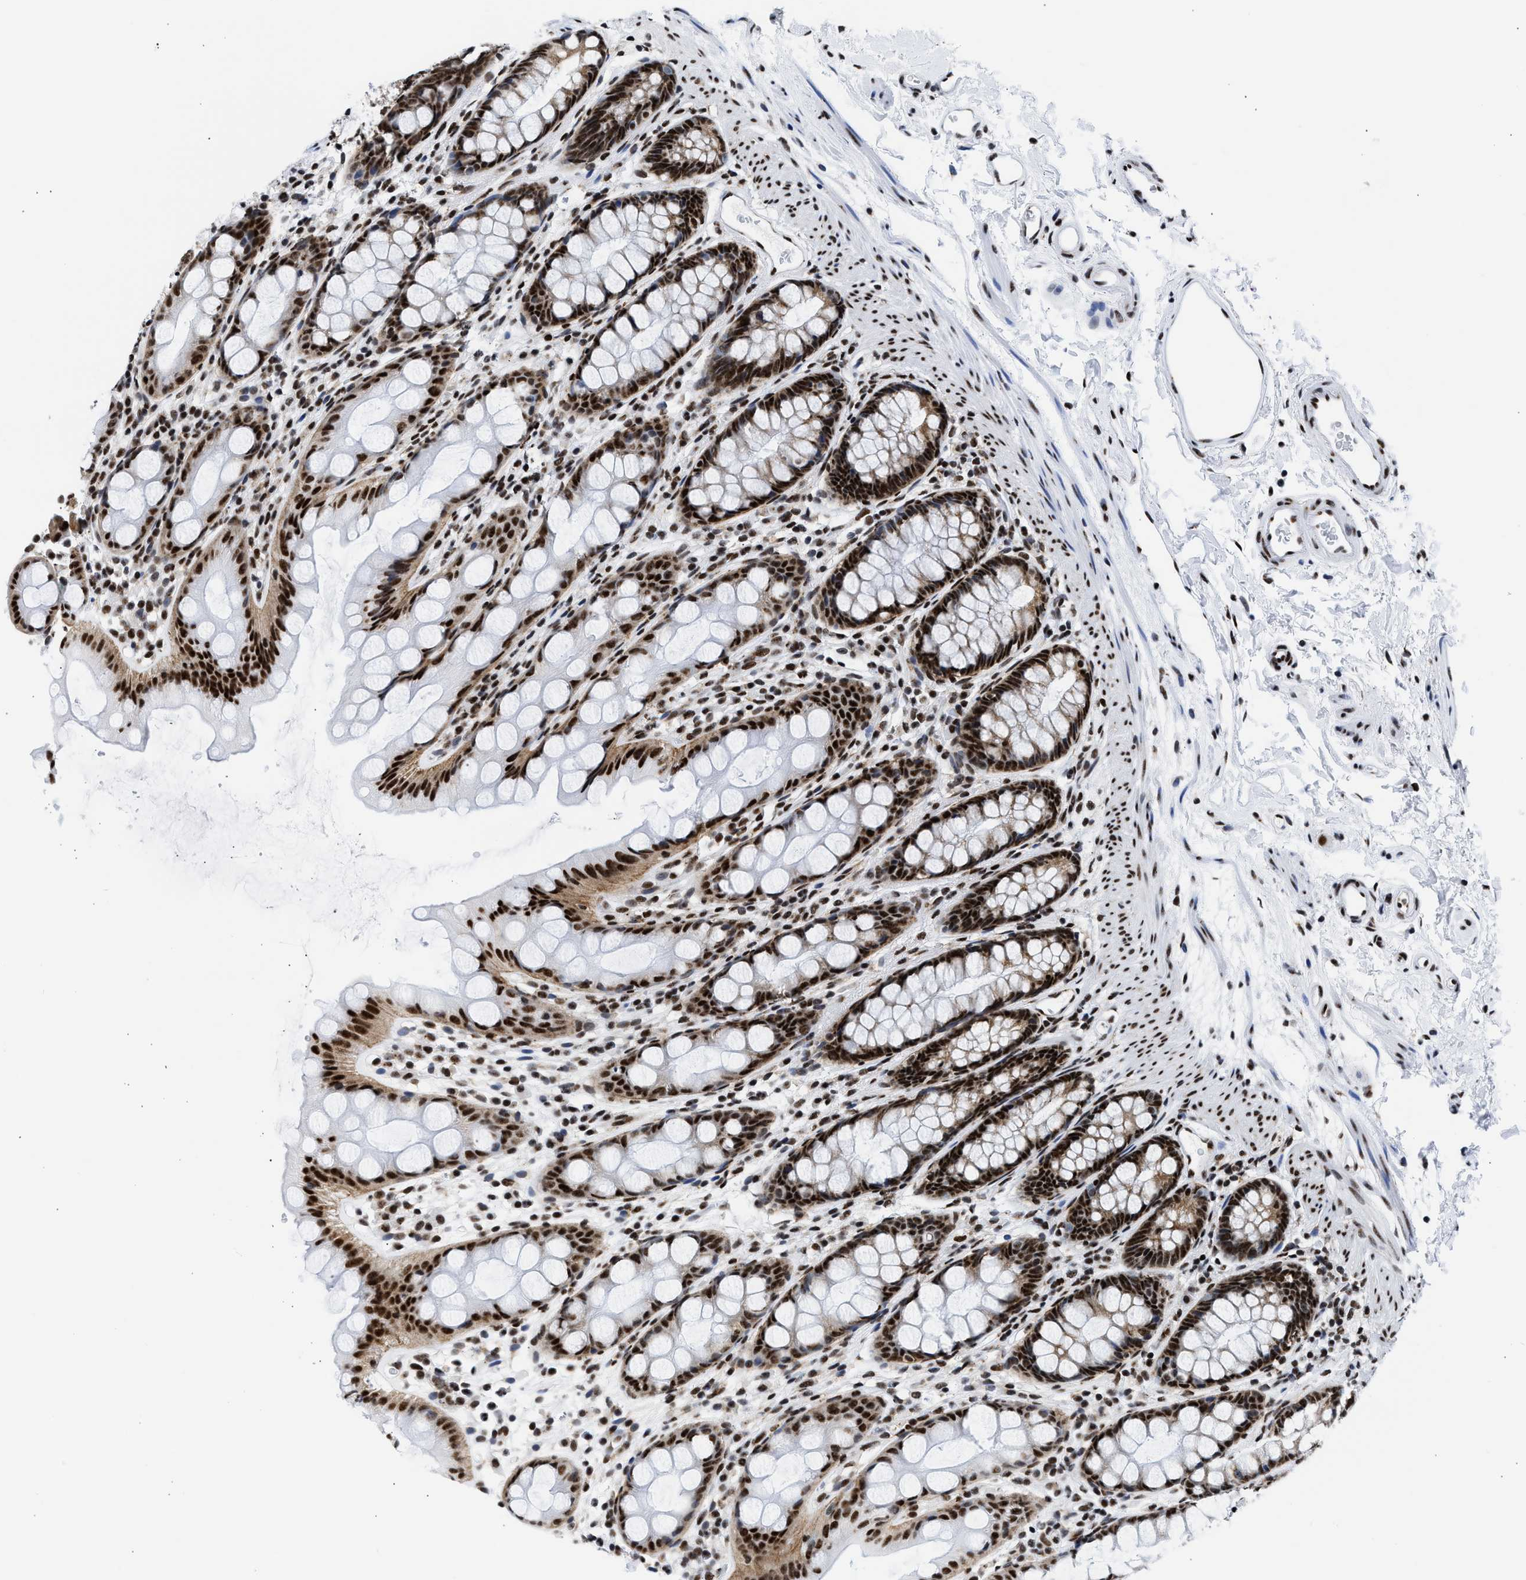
{"staining": {"intensity": "strong", "quantity": ">75%", "location": "nuclear"}, "tissue": "rectum", "cell_type": "Glandular cells", "image_type": "normal", "snomed": [{"axis": "morphology", "description": "Normal tissue, NOS"}, {"axis": "topography", "description": "Rectum"}], "caption": "A high amount of strong nuclear positivity is identified in about >75% of glandular cells in normal rectum.", "gene": "RBM8A", "patient": {"sex": "female", "age": 65}}